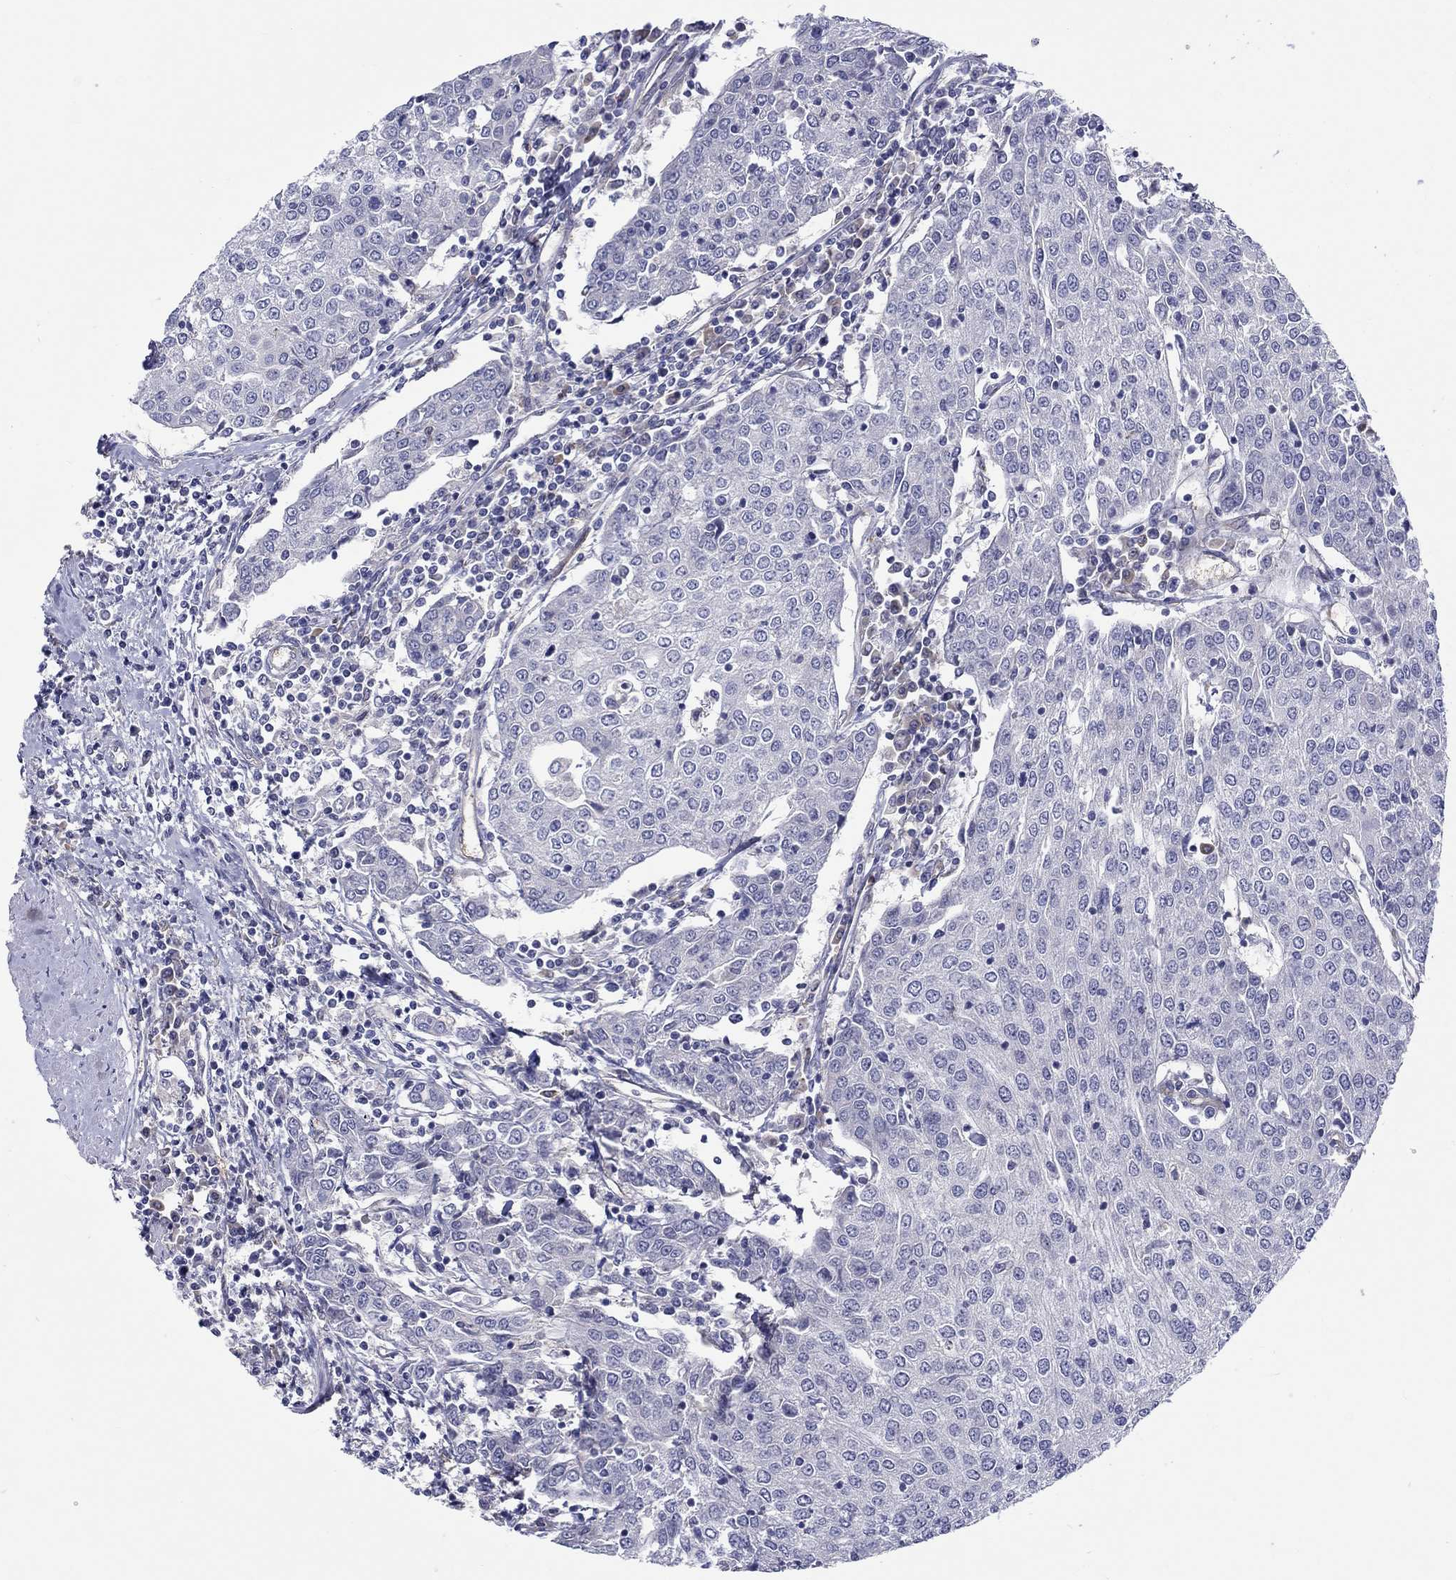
{"staining": {"intensity": "negative", "quantity": "none", "location": "none"}, "tissue": "urothelial cancer", "cell_type": "Tumor cells", "image_type": "cancer", "snomed": [{"axis": "morphology", "description": "Urothelial carcinoma, High grade"}, {"axis": "topography", "description": "Urinary bladder"}], "caption": "High-grade urothelial carcinoma was stained to show a protein in brown. There is no significant expression in tumor cells. (DAB (3,3'-diaminobenzidine) IHC visualized using brightfield microscopy, high magnification).", "gene": "ABCG4", "patient": {"sex": "female", "age": 85}}